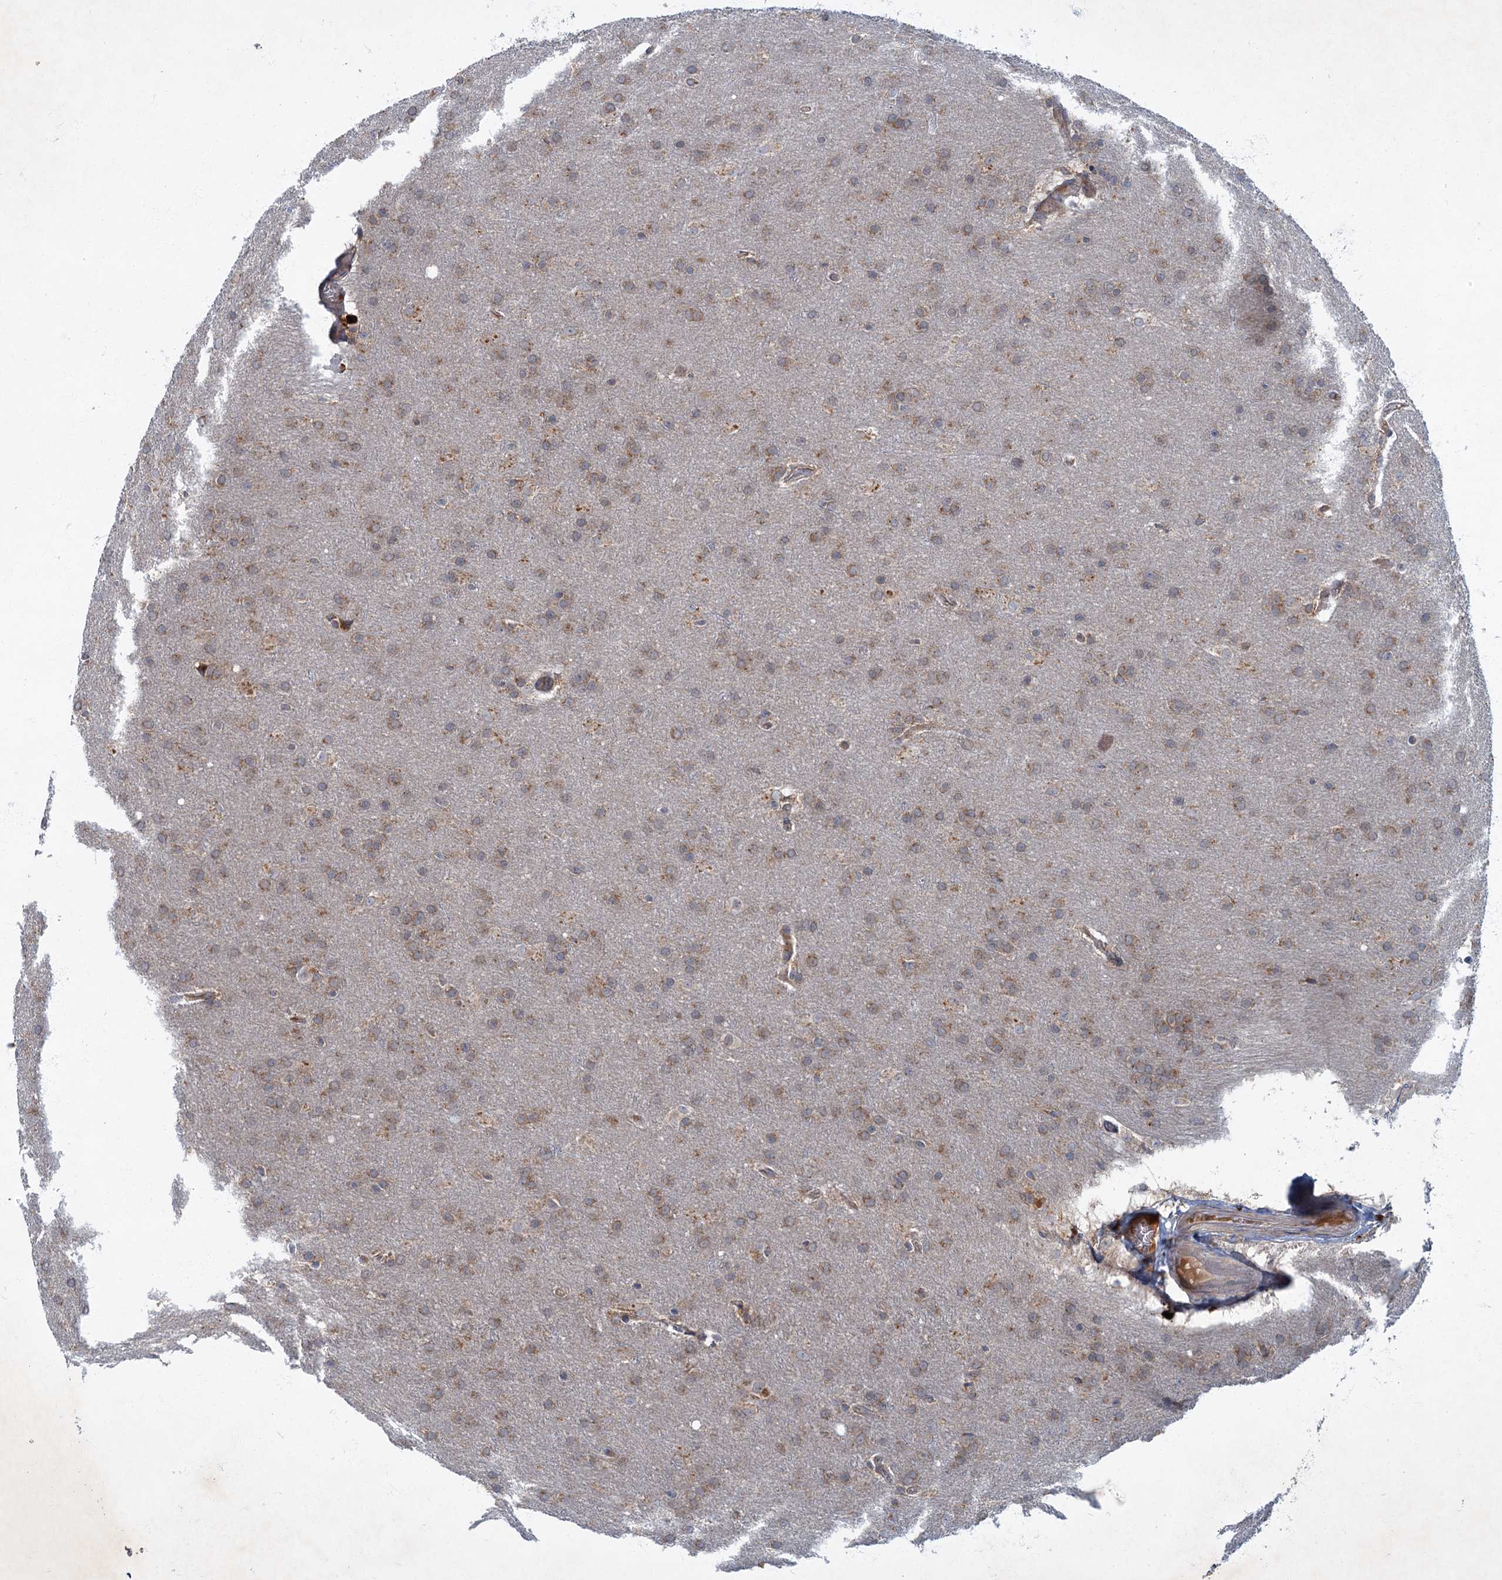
{"staining": {"intensity": "weak", "quantity": ">75%", "location": "cytoplasmic/membranous"}, "tissue": "glioma", "cell_type": "Tumor cells", "image_type": "cancer", "snomed": [{"axis": "morphology", "description": "Glioma, malignant, Low grade"}, {"axis": "topography", "description": "Brain"}], "caption": "Malignant glioma (low-grade) was stained to show a protein in brown. There is low levels of weak cytoplasmic/membranous expression in approximately >75% of tumor cells.", "gene": "SLC11A2", "patient": {"sex": "female", "age": 32}}